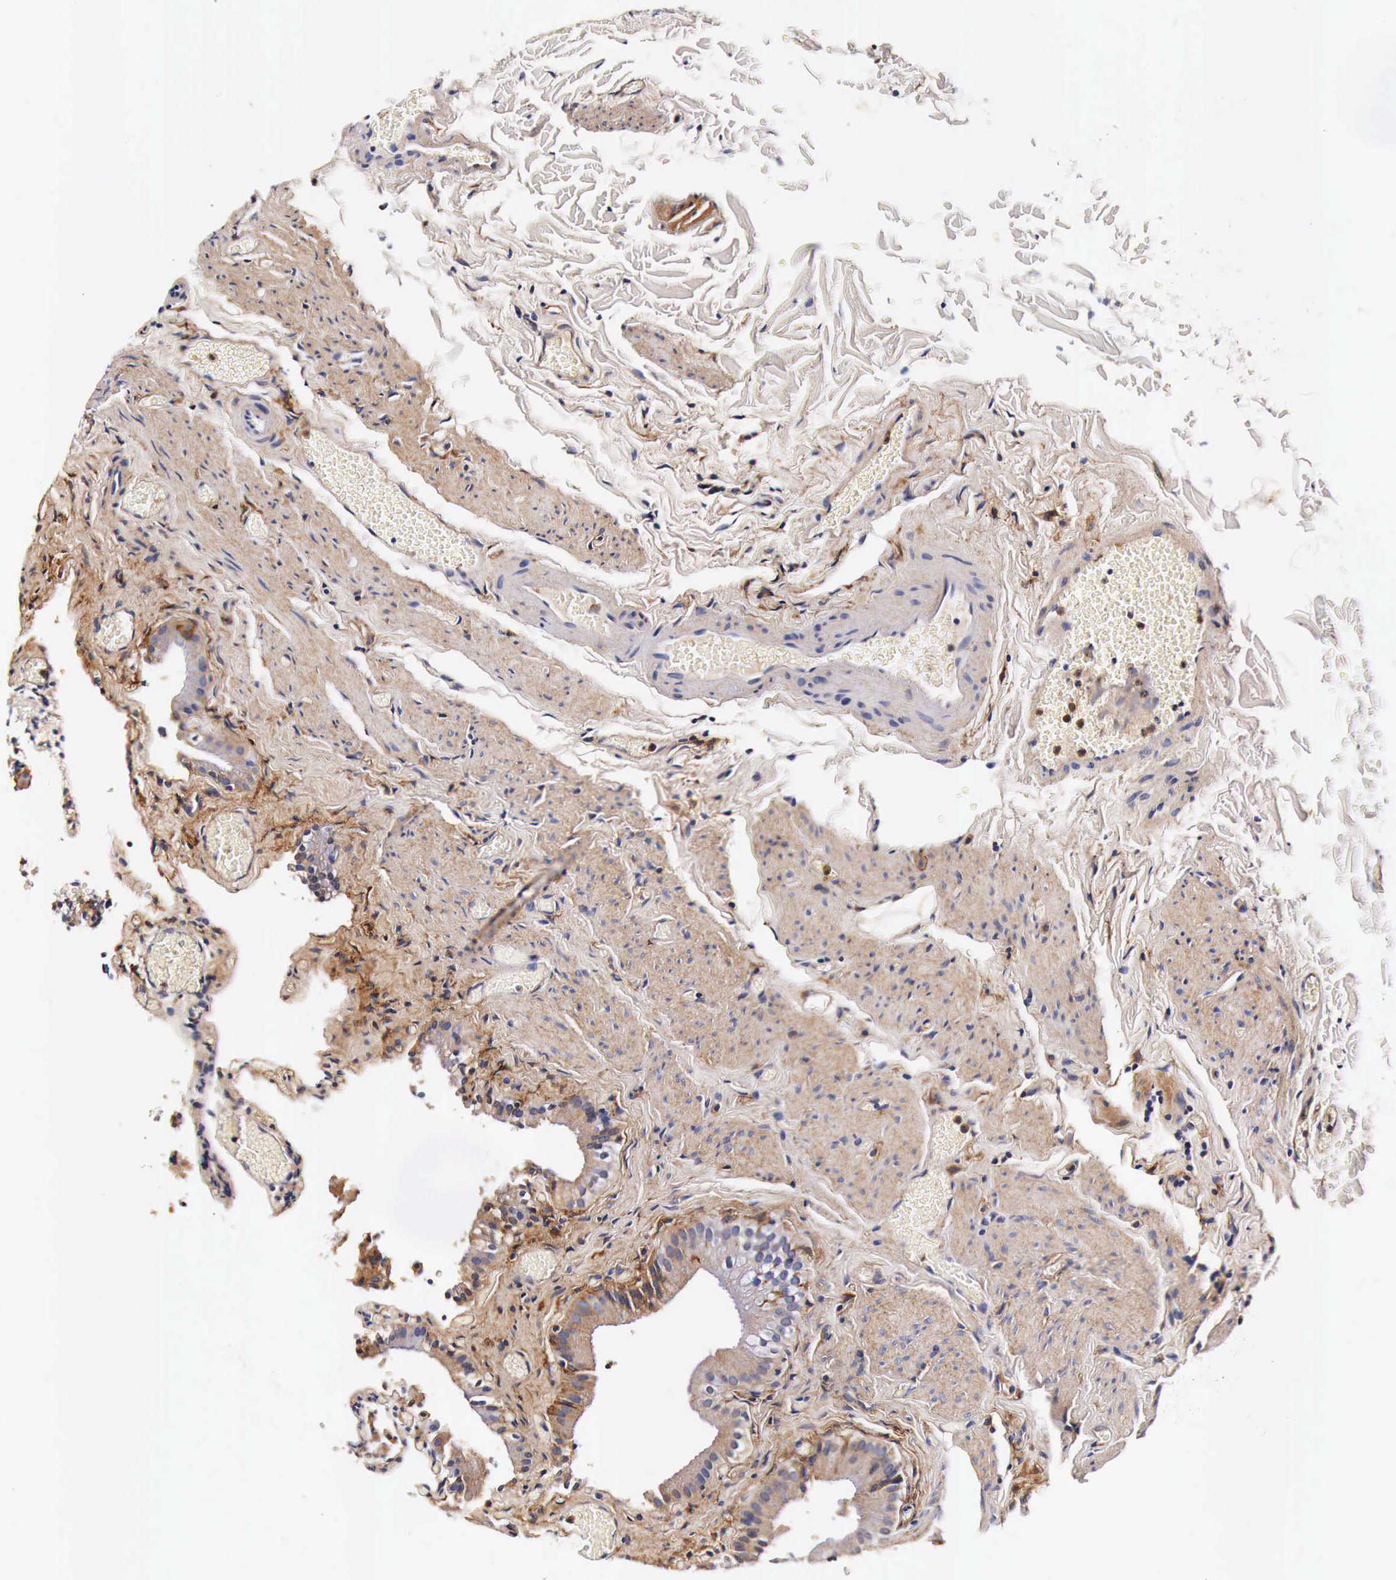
{"staining": {"intensity": "weak", "quantity": ">75%", "location": "cytoplasmic/membranous"}, "tissue": "gallbladder", "cell_type": "Glandular cells", "image_type": "normal", "snomed": [{"axis": "morphology", "description": "Normal tissue, NOS"}, {"axis": "topography", "description": "Gallbladder"}], "caption": "Protein staining by immunohistochemistry displays weak cytoplasmic/membranous positivity in approximately >75% of glandular cells in benign gallbladder. (DAB IHC with brightfield microscopy, high magnification).", "gene": "RP2", "patient": {"sex": "female", "age": 44}}